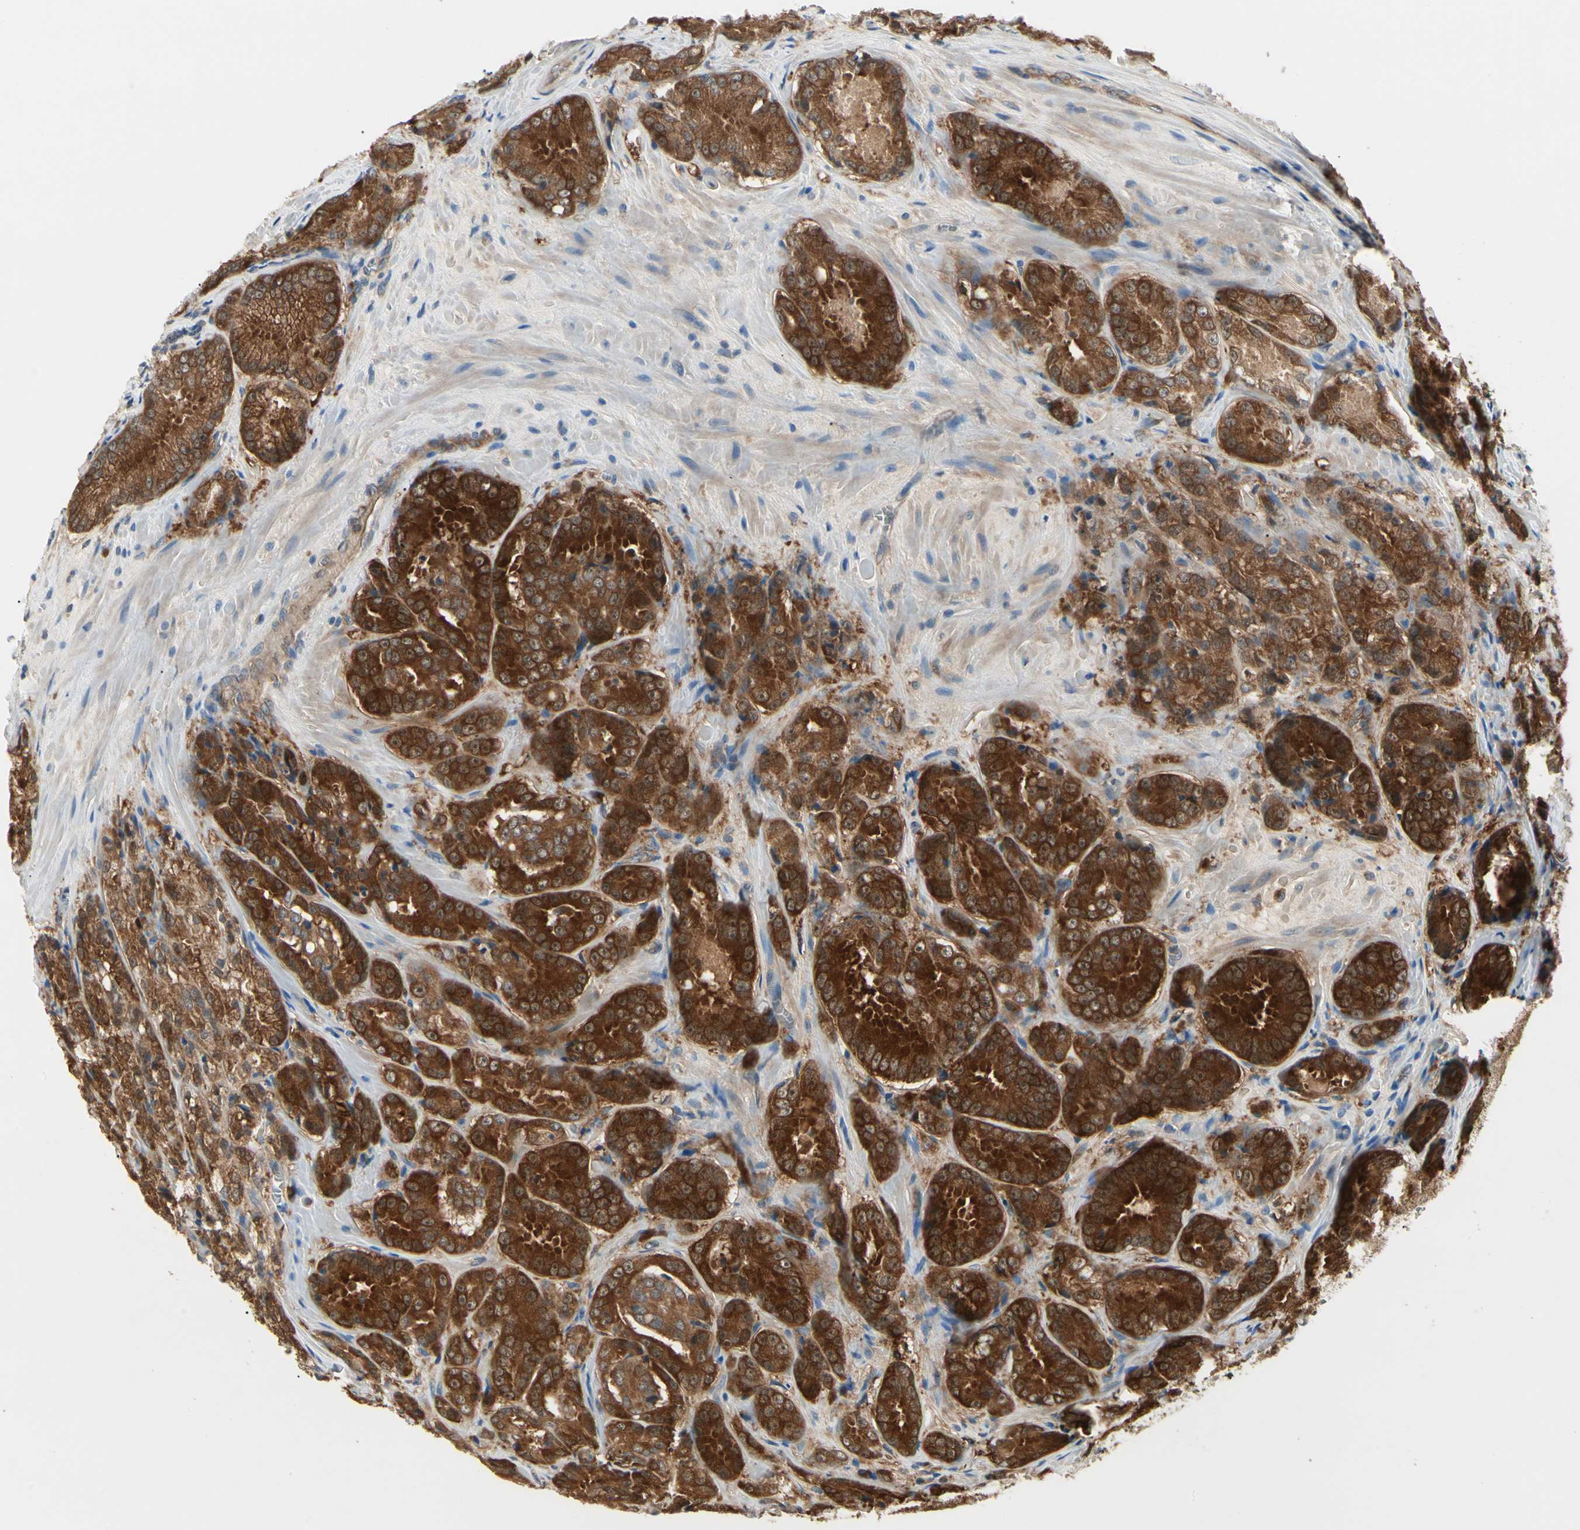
{"staining": {"intensity": "strong", "quantity": ">75%", "location": "cytoplasmic/membranous"}, "tissue": "prostate cancer", "cell_type": "Tumor cells", "image_type": "cancer", "snomed": [{"axis": "morphology", "description": "Adenocarcinoma, High grade"}, {"axis": "topography", "description": "Prostate"}], "caption": "Tumor cells show strong cytoplasmic/membranous staining in approximately >75% of cells in prostate cancer.", "gene": "NME1-NME2", "patient": {"sex": "male", "age": 64}}